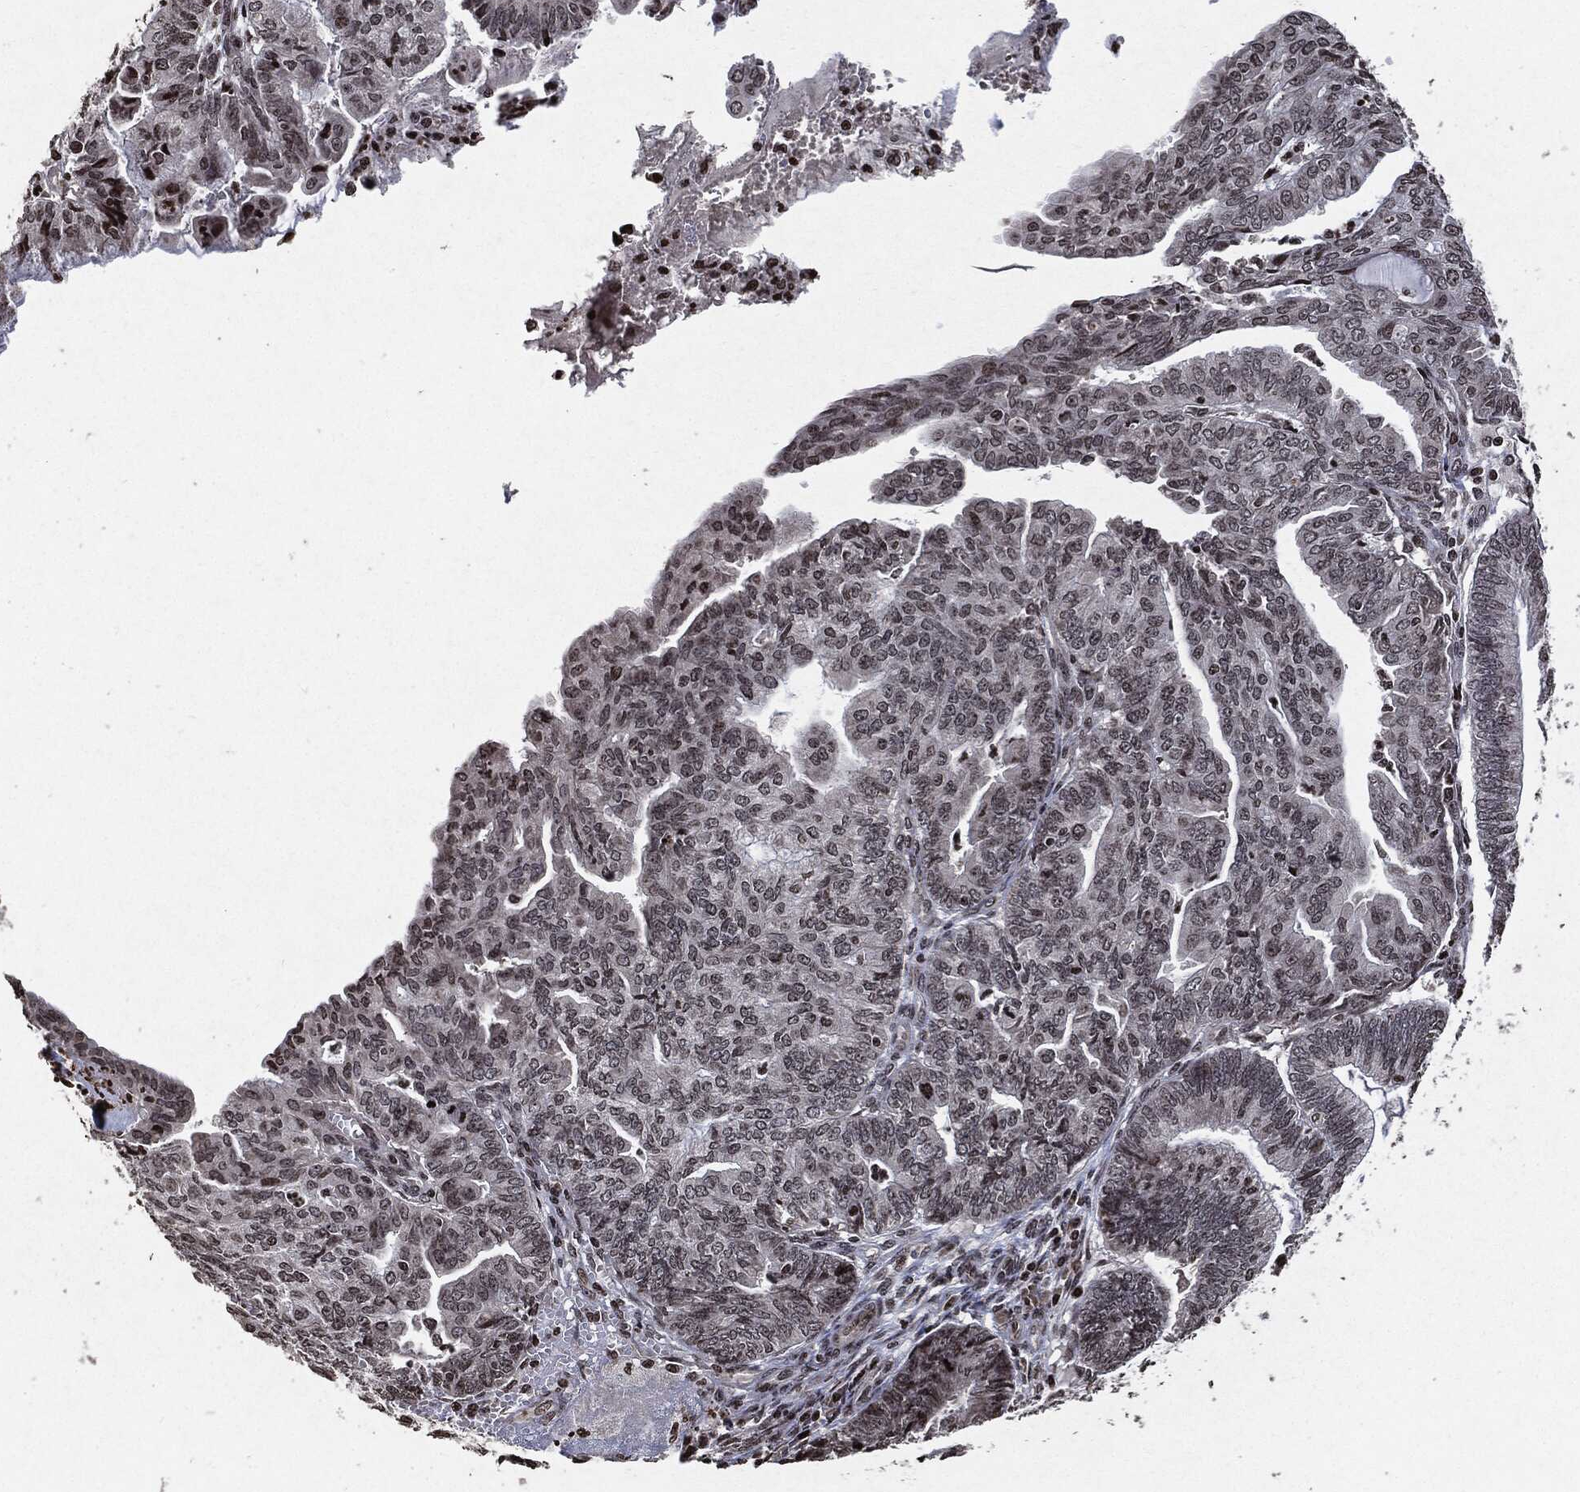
{"staining": {"intensity": "moderate", "quantity": "<25%", "location": "nuclear"}, "tissue": "endometrial cancer", "cell_type": "Tumor cells", "image_type": "cancer", "snomed": [{"axis": "morphology", "description": "Adenocarcinoma, NOS"}, {"axis": "topography", "description": "Endometrium"}], "caption": "This is a micrograph of immunohistochemistry (IHC) staining of adenocarcinoma (endometrial), which shows moderate staining in the nuclear of tumor cells.", "gene": "JUN", "patient": {"sex": "female", "age": 82}}